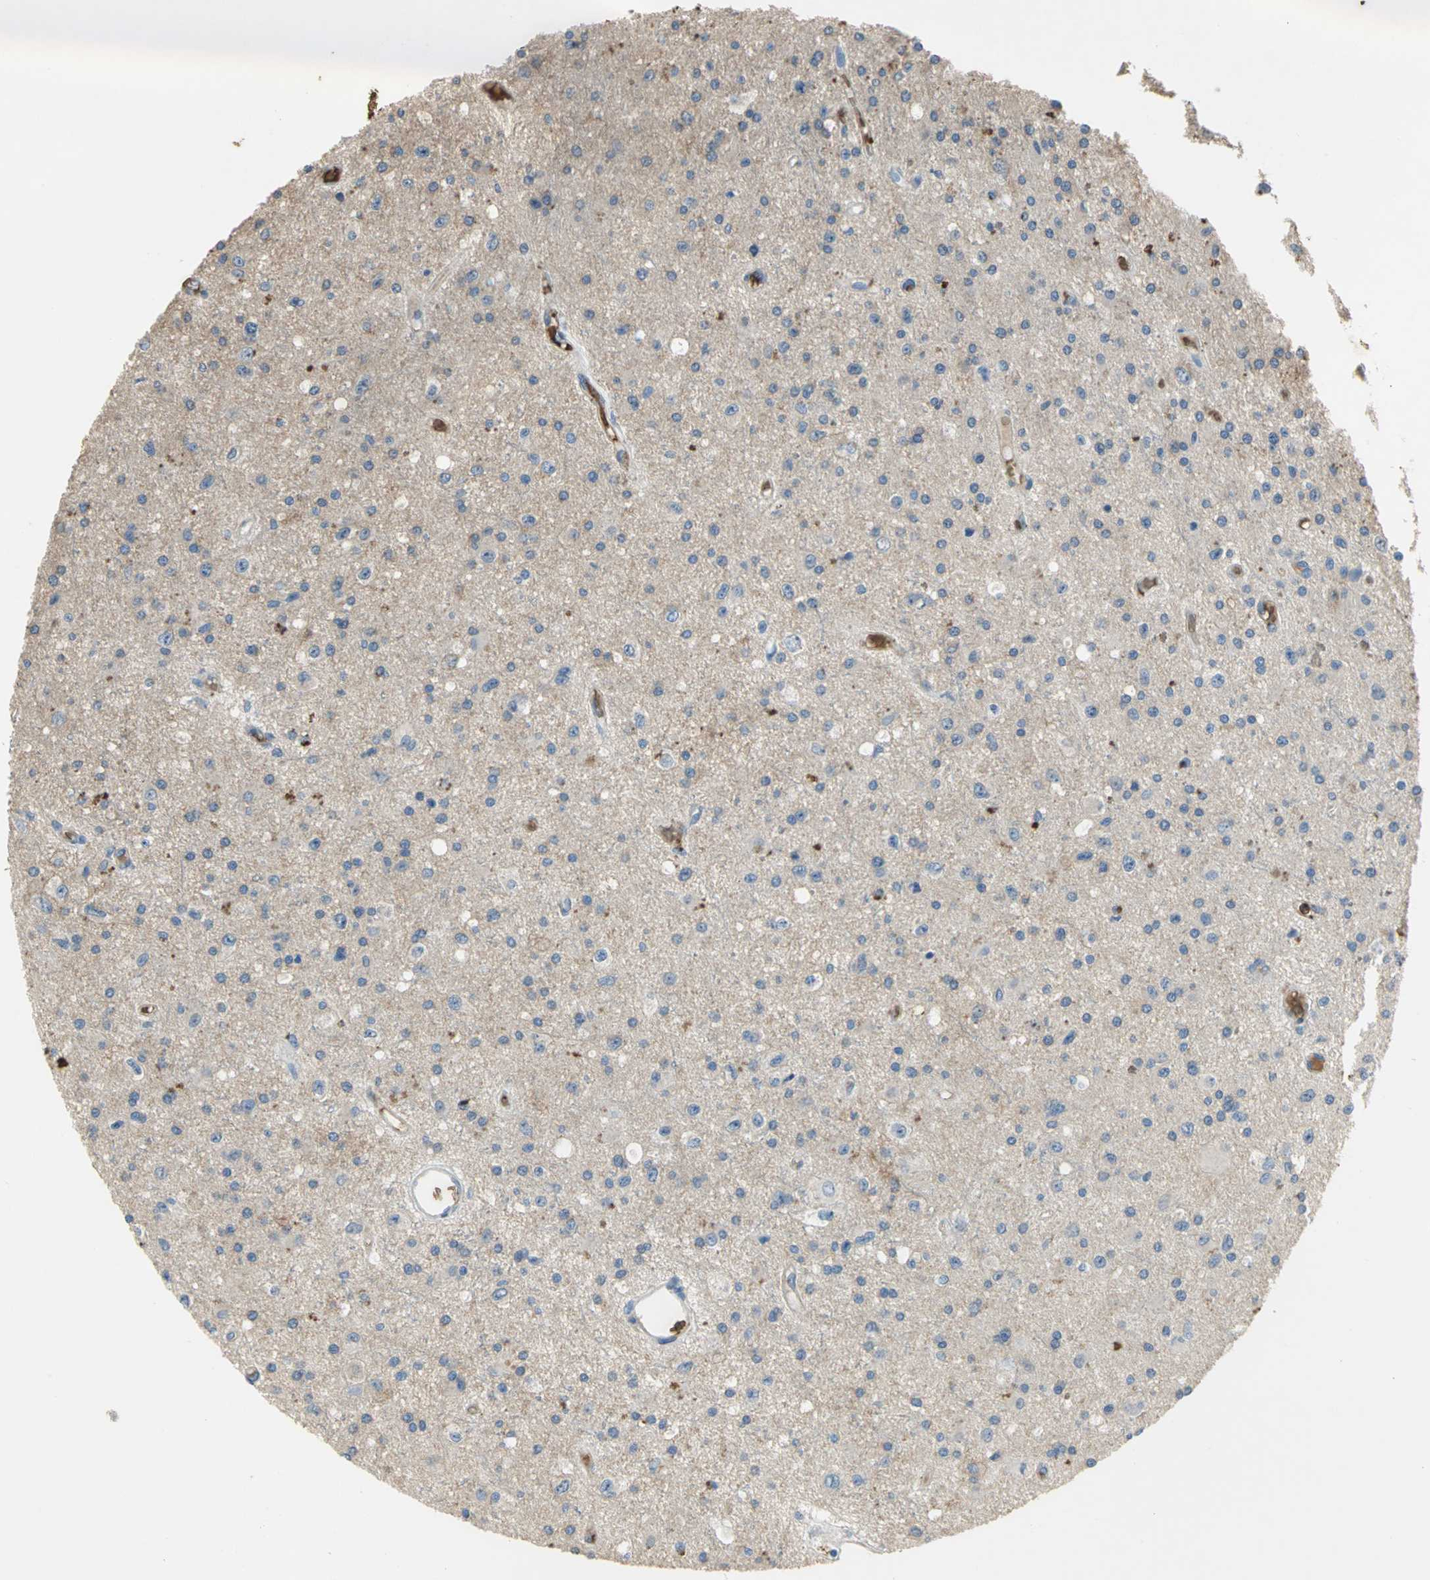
{"staining": {"intensity": "moderate", "quantity": "25%-75%", "location": "cytoplasmic/membranous"}, "tissue": "glioma", "cell_type": "Tumor cells", "image_type": "cancer", "snomed": [{"axis": "morphology", "description": "Glioma, malignant, Low grade"}, {"axis": "topography", "description": "Brain"}], "caption": "An image of human glioma stained for a protein reveals moderate cytoplasmic/membranous brown staining in tumor cells. (DAB (3,3'-diaminobenzidine) IHC, brown staining for protein, blue staining for nuclei).", "gene": "TREM1", "patient": {"sex": "male", "age": 58}}